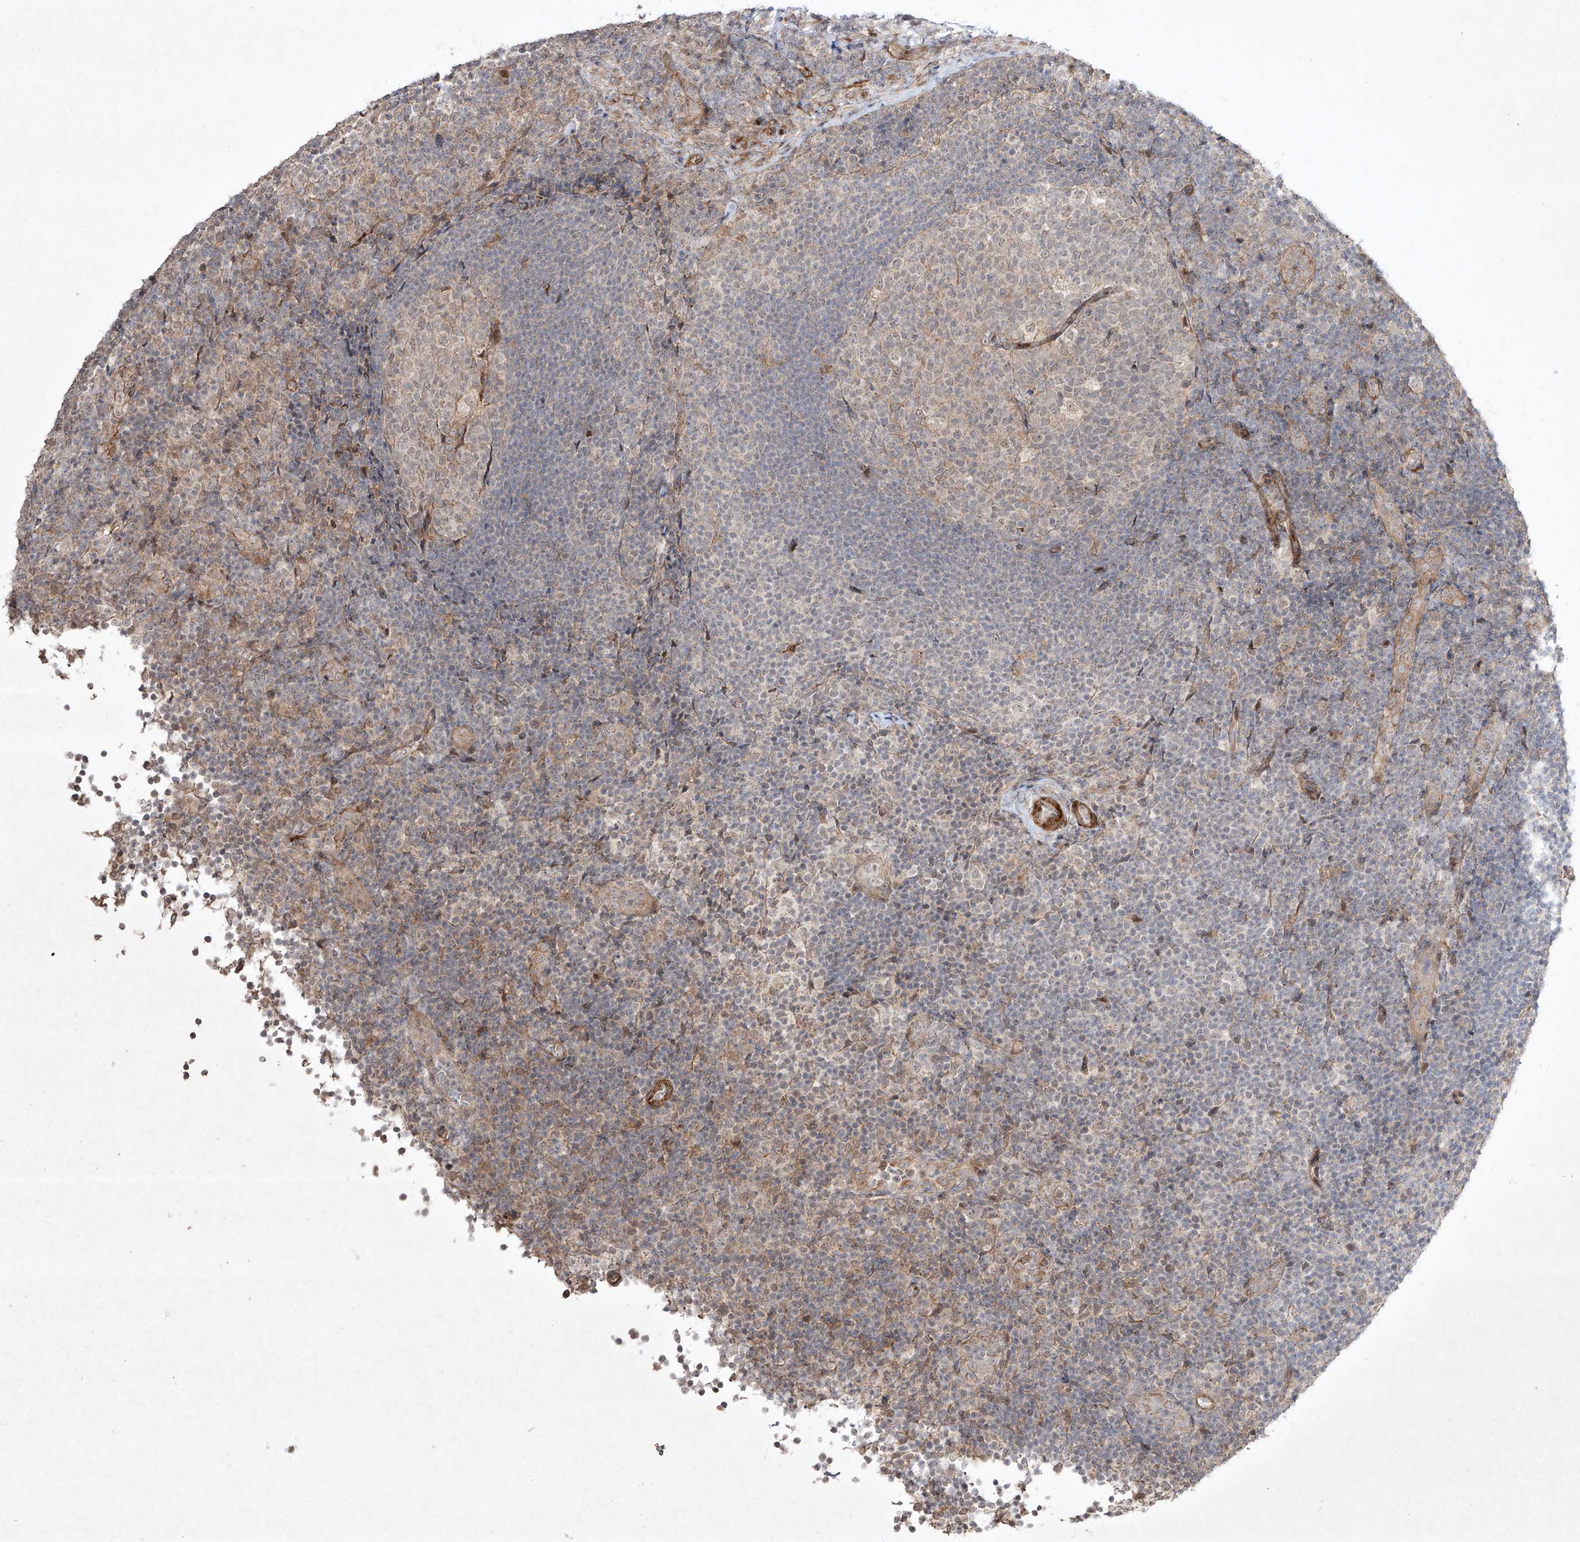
{"staining": {"intensity": "weak", "quantity": "<25%", "location": "cytoplasmic/membranous"}, "tissue": "lymph node", "cell_type": "Germinal center cells", "image_type": "normal", "snomed": [{"axis": "morphology", "description": "Normal tissue, NOS"}, {"axis": "topography", "description": "Lymph node"}], "caption": "Image shows no protein positivity in germinal center cells of normal lymph node. (Stains: DAB immunohistochemistry with hematoxylin counter stain, Microscopy: brightfield microscopy at high magnification).", "gene": "KDM1B", "patient": {"sex": "female", "age": 22}}